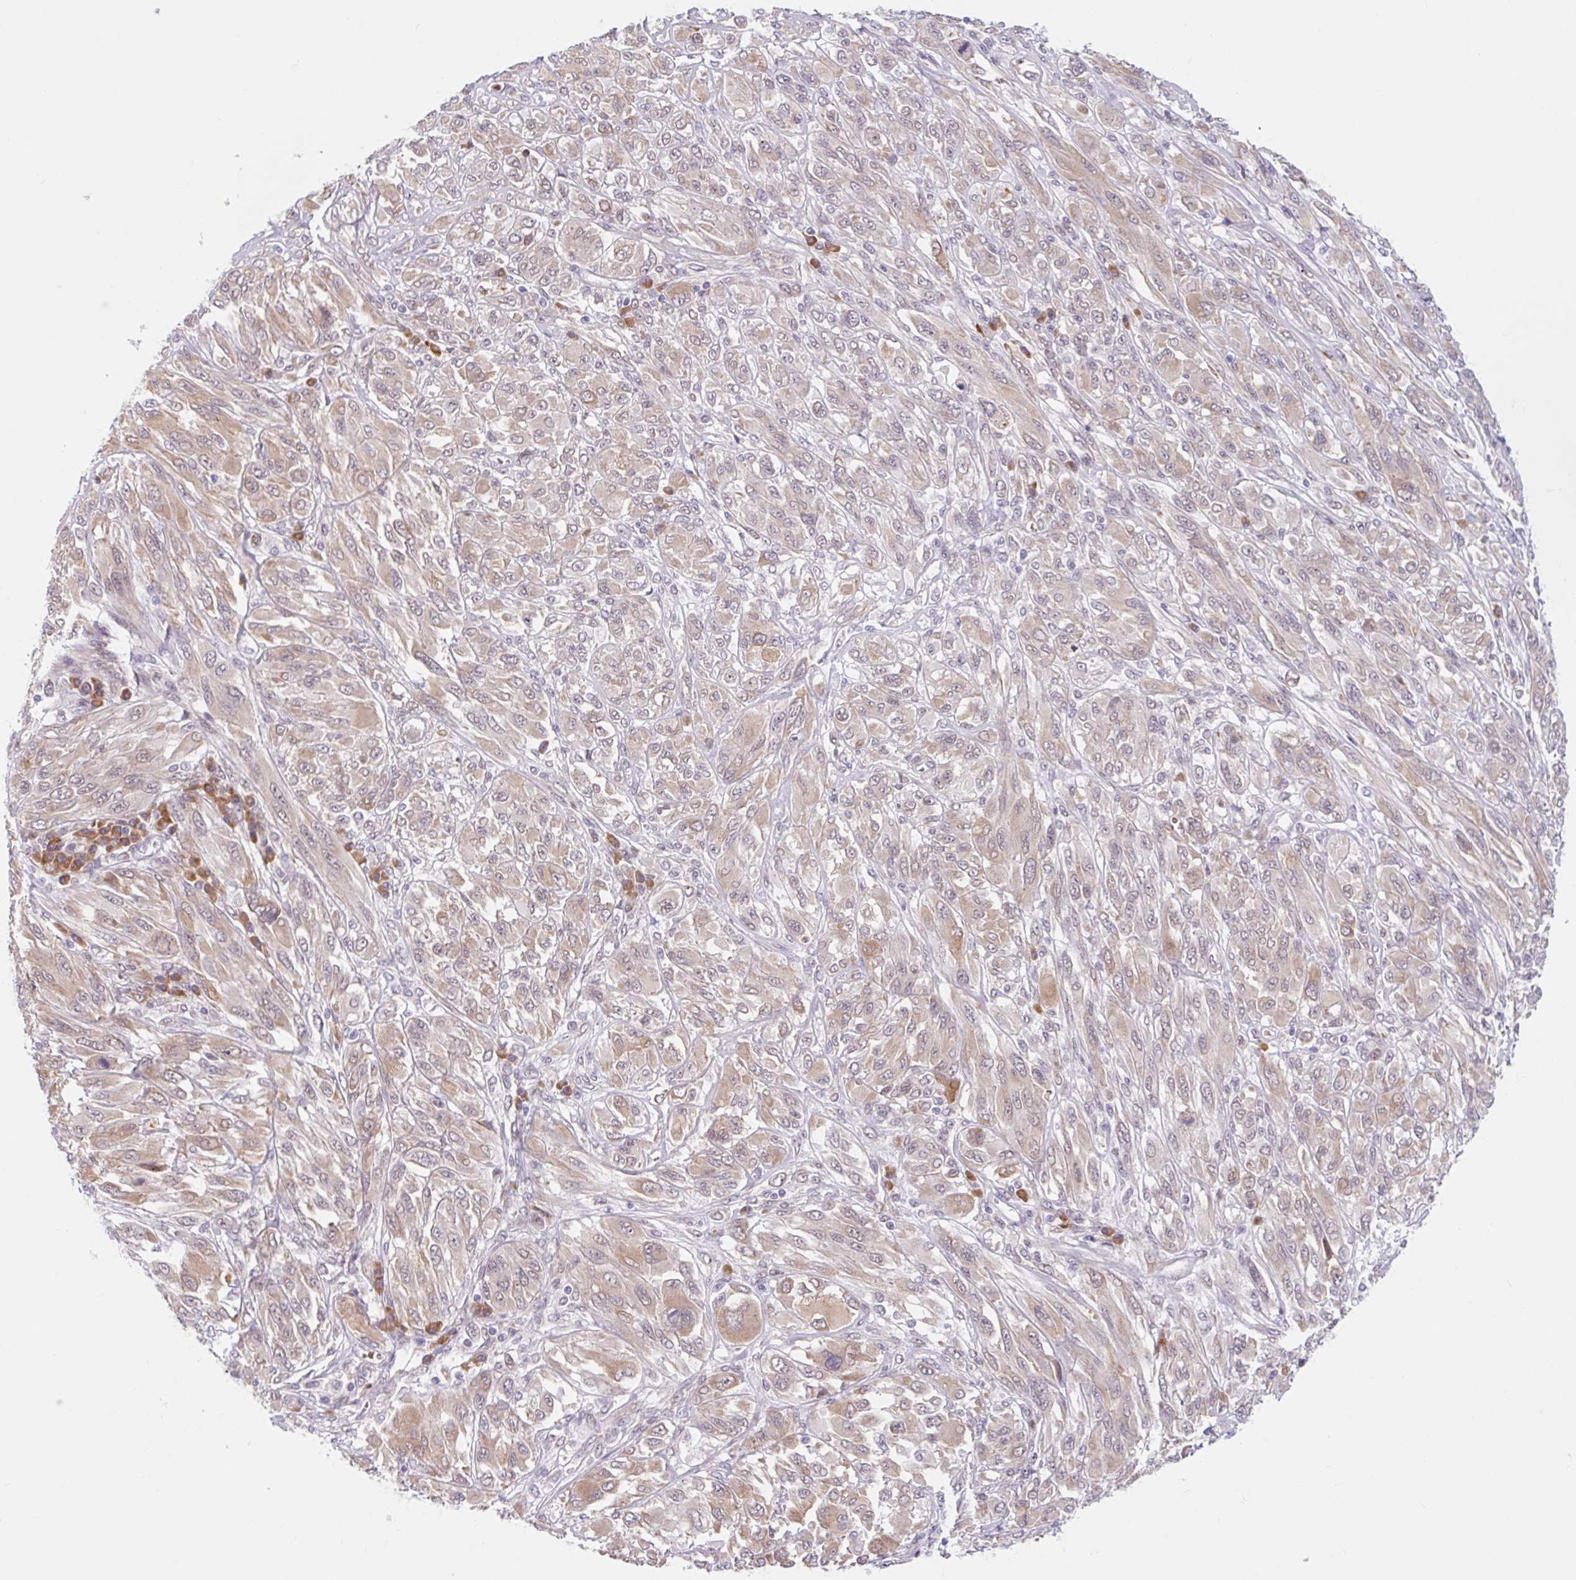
{"staining": {"intensity": "weak", "quantity": ">75%", "location": "cytoplasmic/membranous"}, "tissue": "melanoma", "cell_type": "Tumor cells", "image_type": "cancer", "snomed": [{"axis": "morphology", "description": "Malignant melanoma, NOS"}, {"axis": "topography", "description": "Skin"}], "caption": "Malignant melanoma stained for a protein (brown) shows weak cytoplasmic/membranous positive expression in about >75% of tumor cells.", "gene": "SRSF10", "patient": {"sex": "female", "age": 91}}